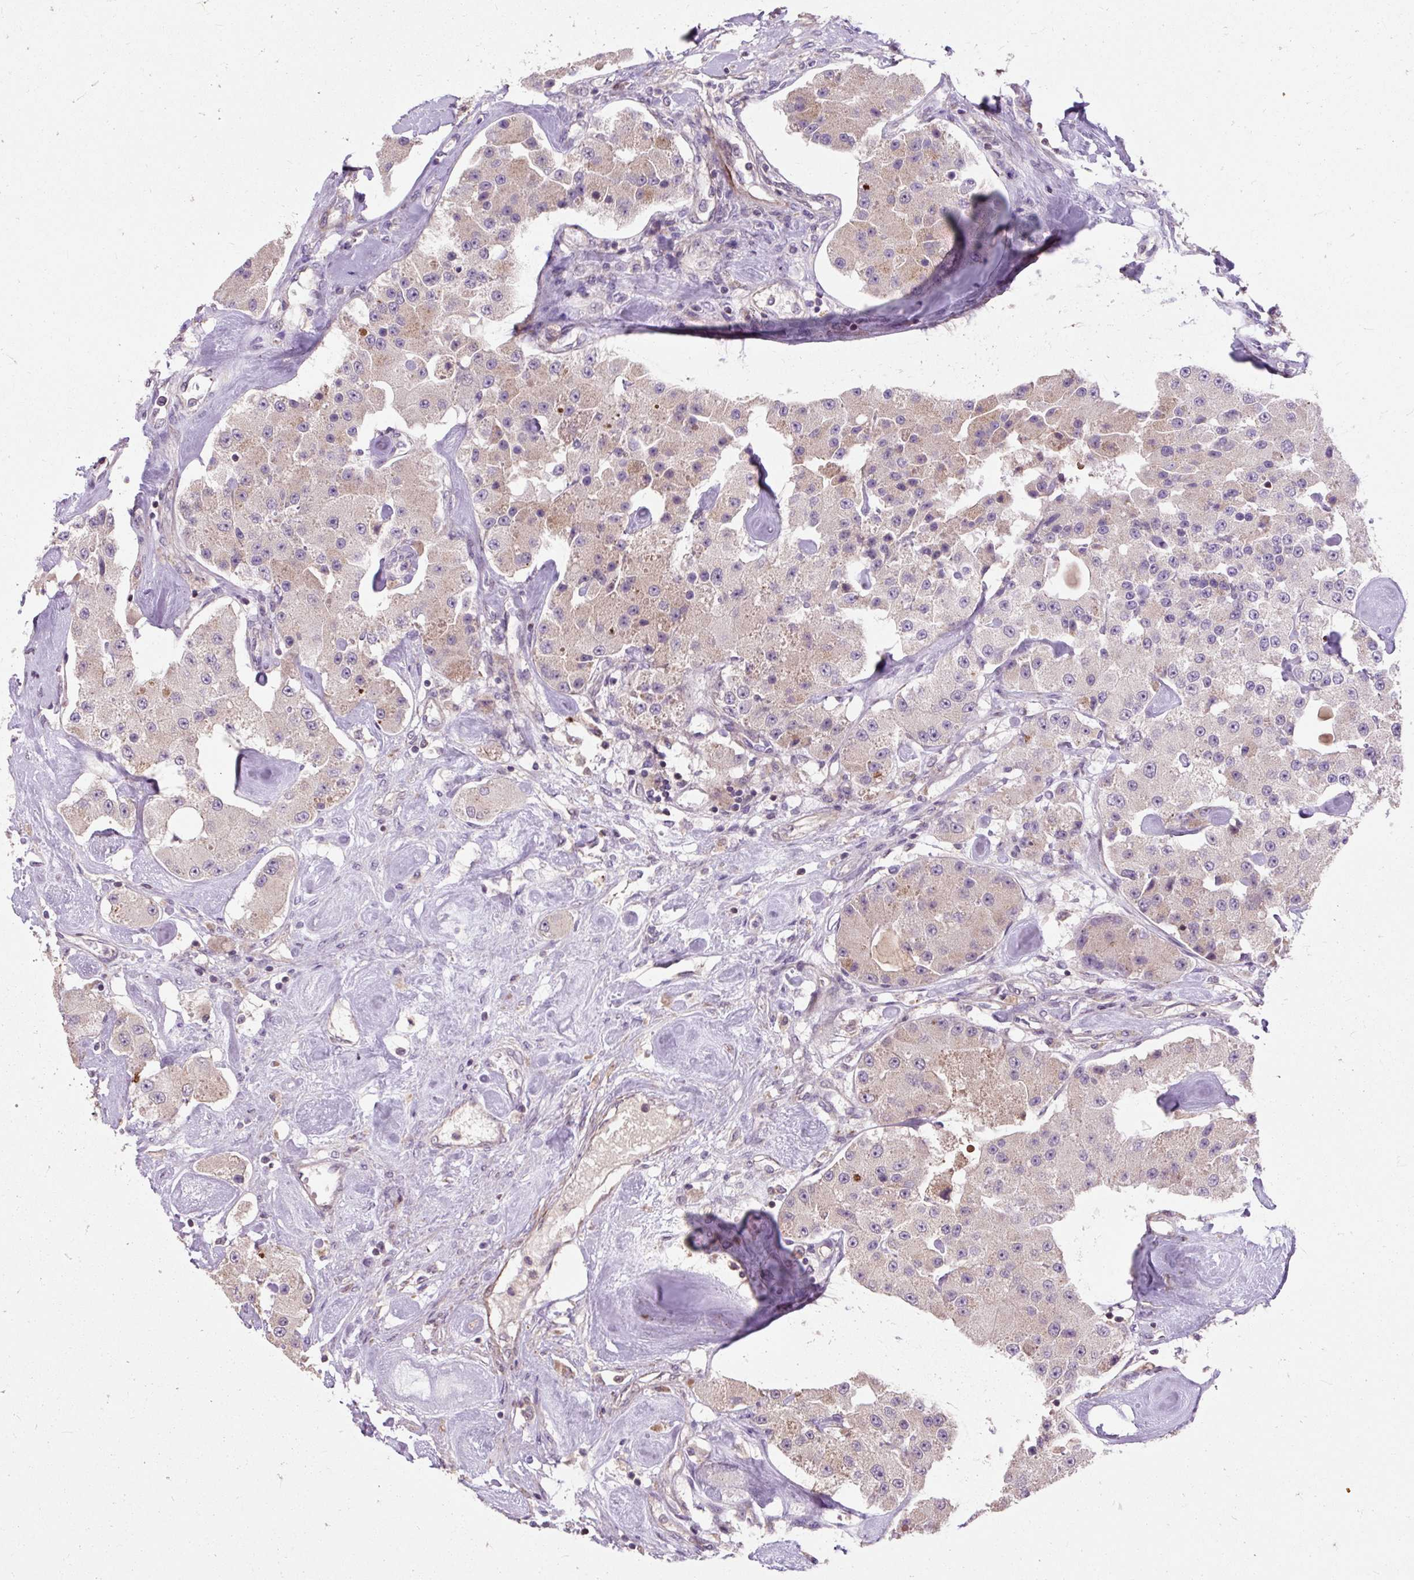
{"staining": {"intensity": "weak", "quantity": "<25%", "location": "cytoplasmic/membranous"}, "tissue": "carcinoid", "cell_type": "Tumor cells", "image_type": "cancer", "snomed": [{"axis": "morphology", "description": "Carcinoid, malignant, NOS"}, {"axis": "topography", "description": "Pancreas"}], "caption": "The immunohistochemistry (IHC) micrograph has no significant positivity in tumor cells of carcinoid tissue.", "gene": "PRIMPOL", "patient": {"sex": "male", "age": 41}}